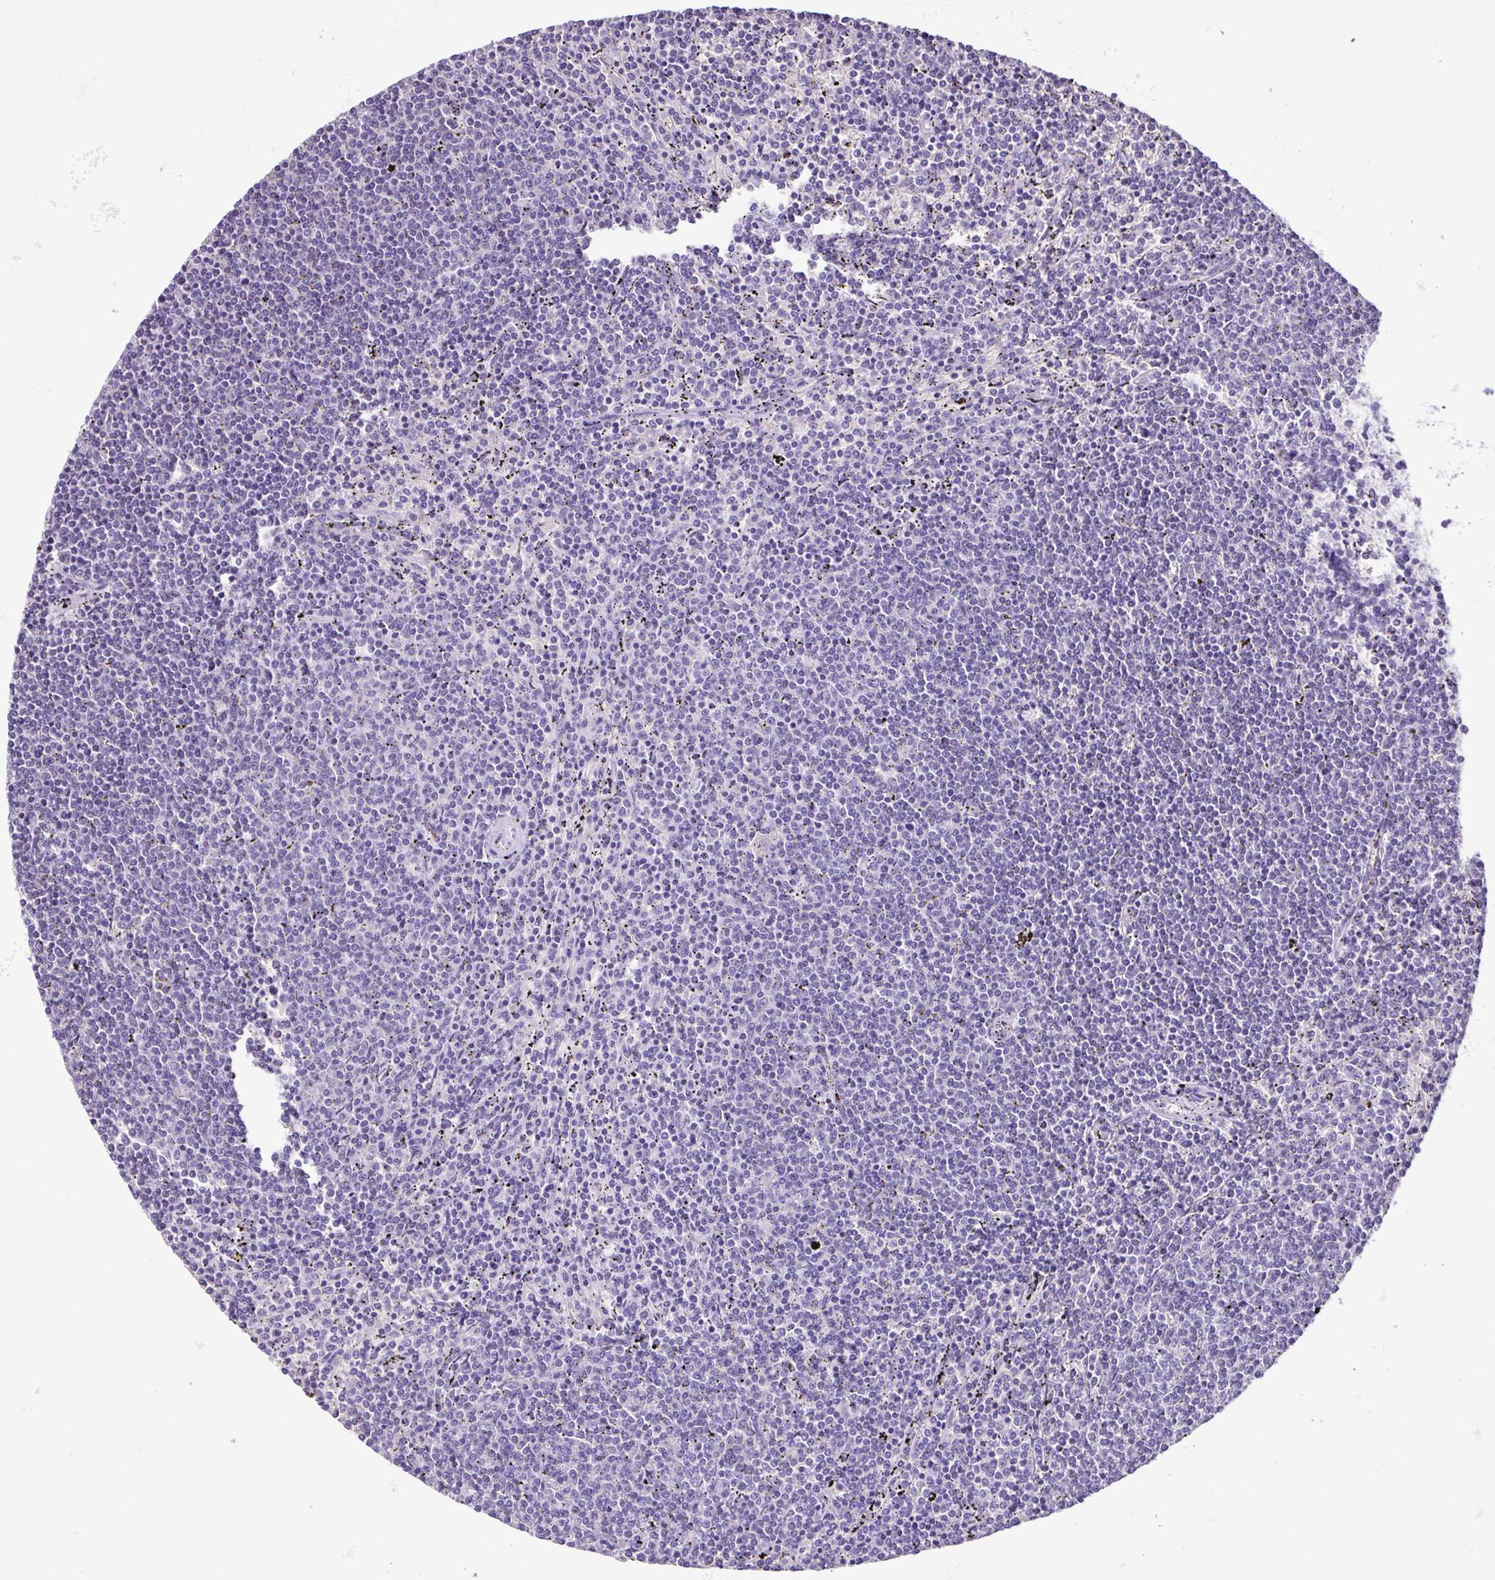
{"staining": {"intensity": "negative", "quantity": "none", "location": "none"}, "tissue": "lymphoma", "cell_type": "Tumor cells", "image_type": "cancer", "snomed": [{"axis": "morphology", "description": "Malignant lymphoma, non-Hodgkin's type, Low grade"}, {"axis": "topography", "description": "Spleen"}], "caption": "Immunohistochemical staining of human lymphoma demonstrates no significant expression in tumor cells.", "gene": "CBY2", "patient": {"sex": "female", "age": 50}}